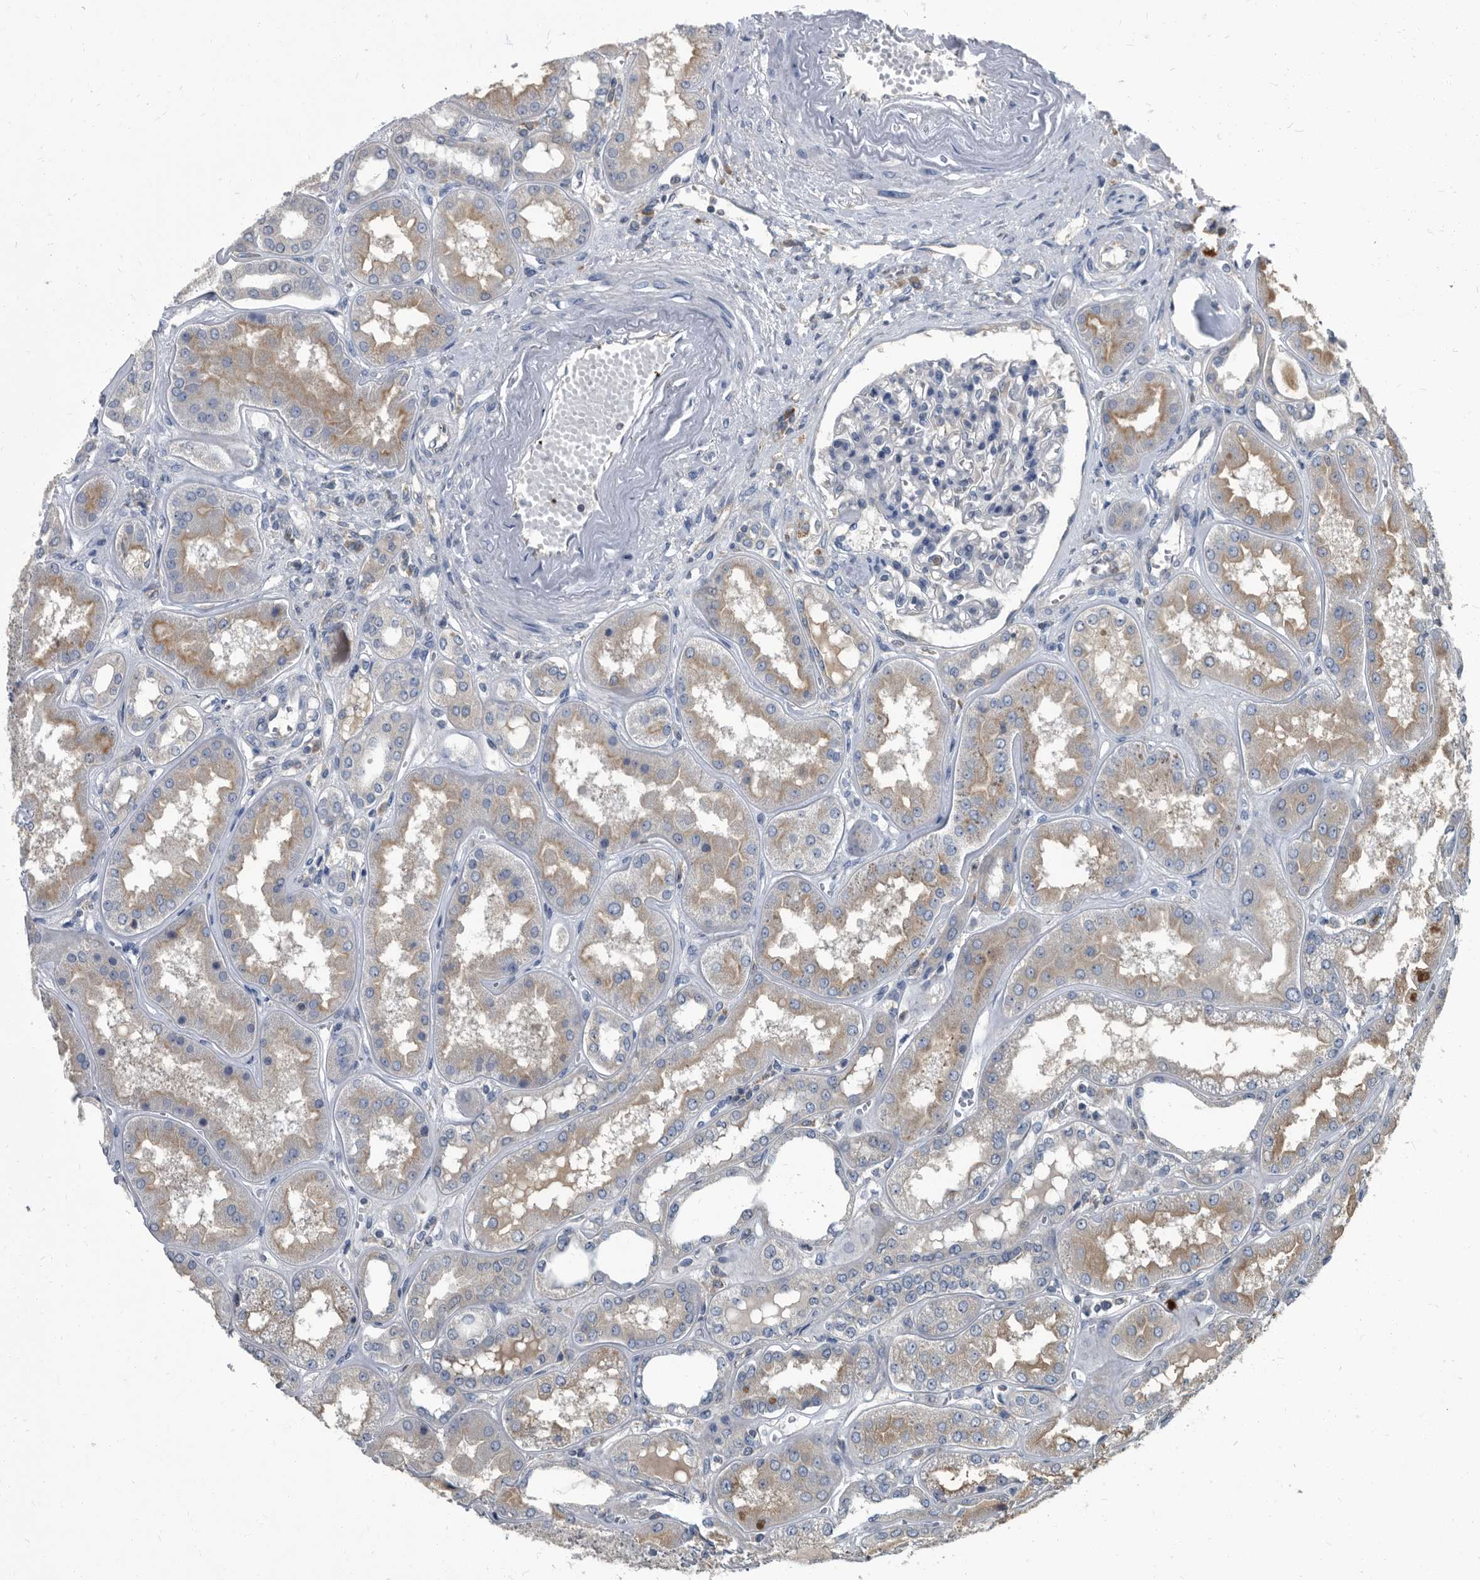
{"staining": {"intensity": "negative", "quantity": "none", "location": "none"}, "tissue": "kidney", "cell_type": "Cells in glomeruli", "image_type": "normal", "snomed": [{"axis": "morphology", "description": "Normal tissue, NOS"}, {"axis": "topography", "description": "Kidney"}], "caption": "DAB (3,3'-diaminobenzidine) immunohistochemical staining of normal kidney reveals no significant expression in cells in glomeruli. (Stains: DAB (3,3'-diaminobenzidine) immunohistochemistry with hematoxylin counter stain, Microscopy: brightfield microscopy at high magnification).", "gene": "CDV3", "patient": {"sex": "female", "age": 56}}